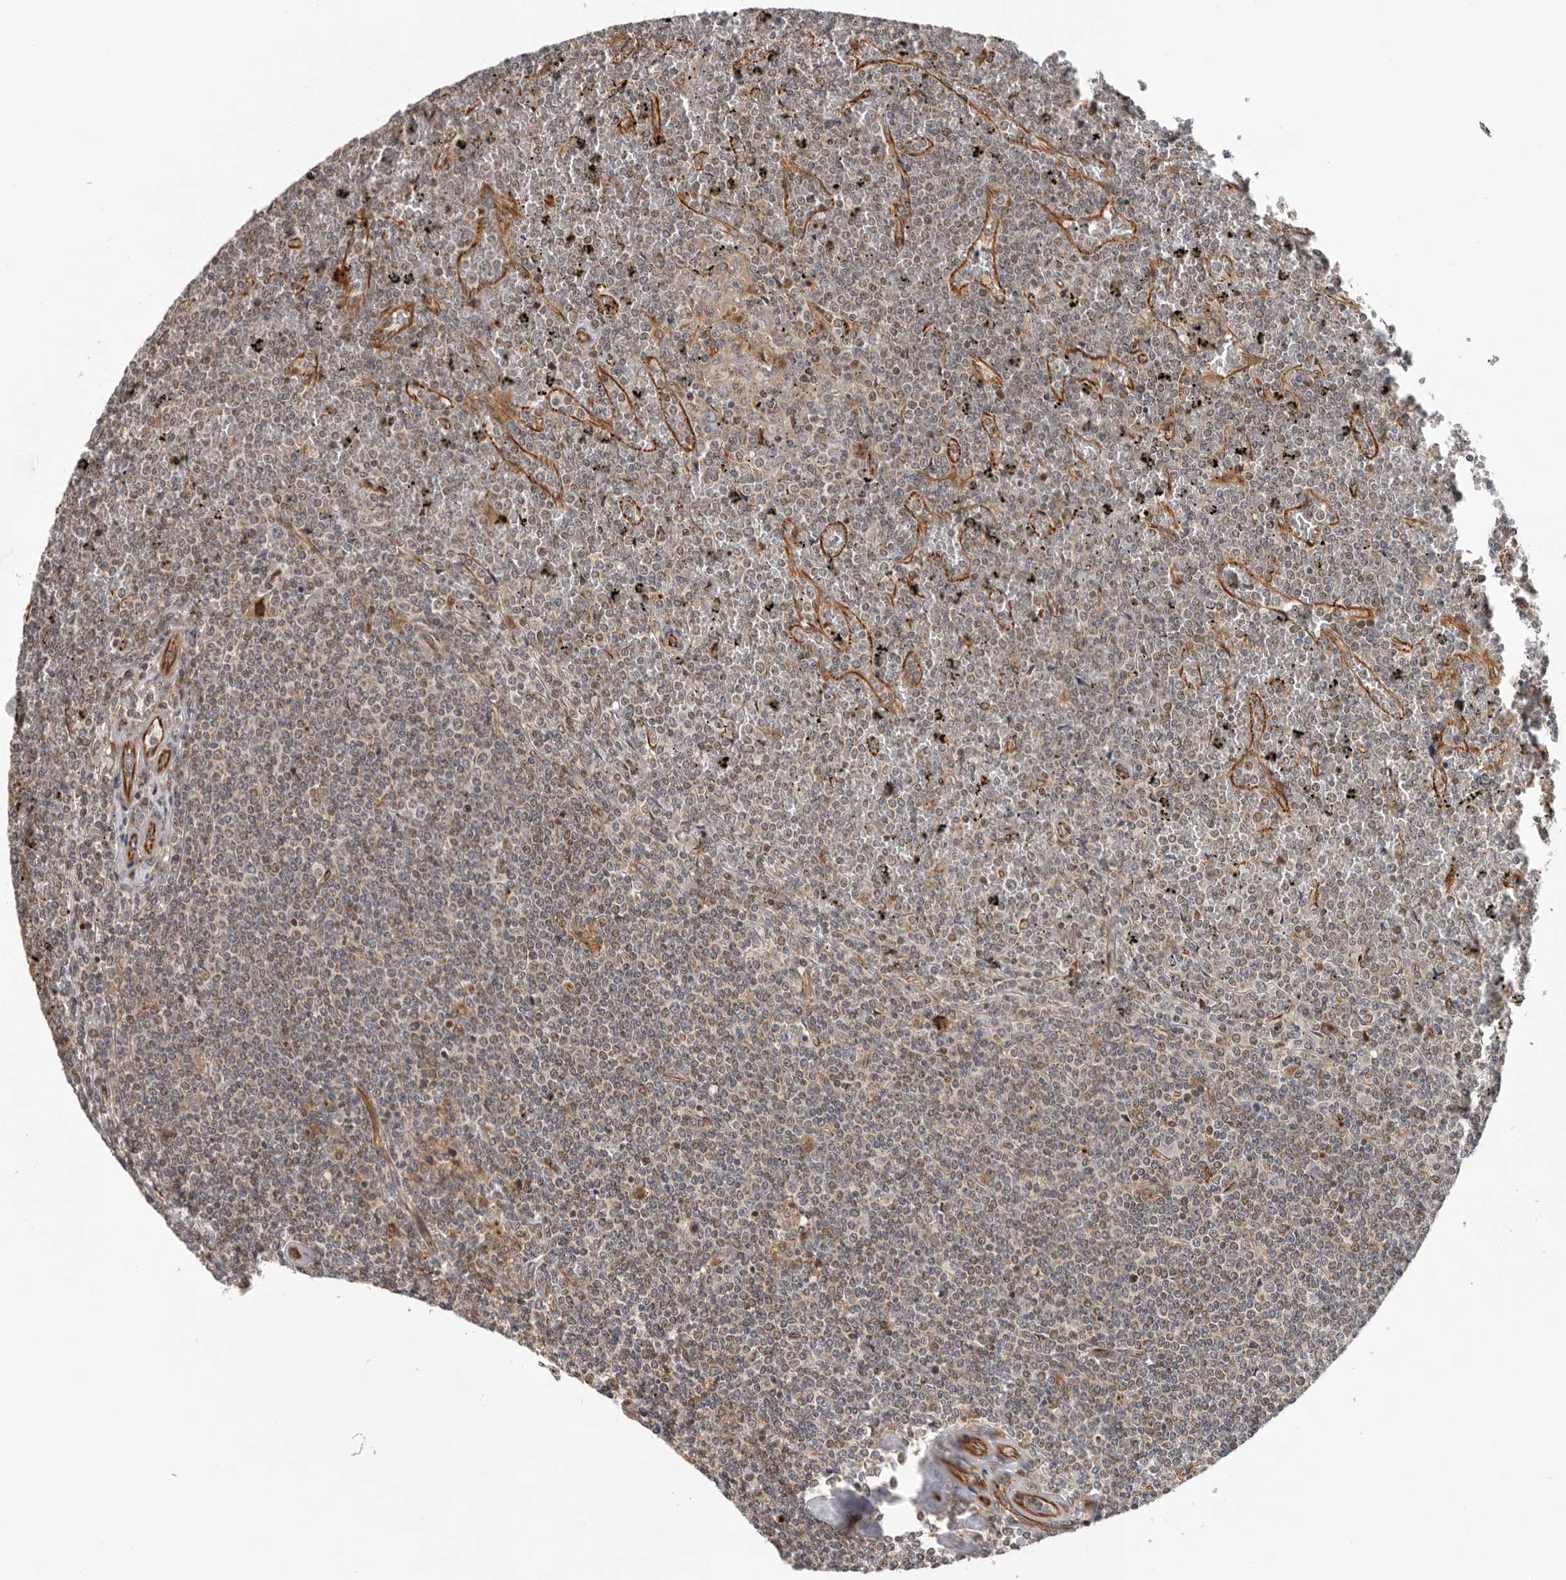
{"staining": {"intensity": "weak", "quantity": "25%-75%", "location": "cytoplasmic/membranous"}, "tissue": "lymphoma", "cell_type": "Tumor cells", "image_type": "cancer", "snomed": [{"axis": "morphology", "description": "Malignant lymphoma, non-Hodgkin's type, Low grade"}, {"axis": "topography", "description": "Spleen"}], "caption": "Immunohistochemistry photomicrograph of human lymphoma stained for a protein (brown), which reveals low levels of weak cytoplasmic/membranous staining in approximately 25%-75% of tumor cells.", "gene": "RNF157", "patient": {"sex": "female", "age": 19}}